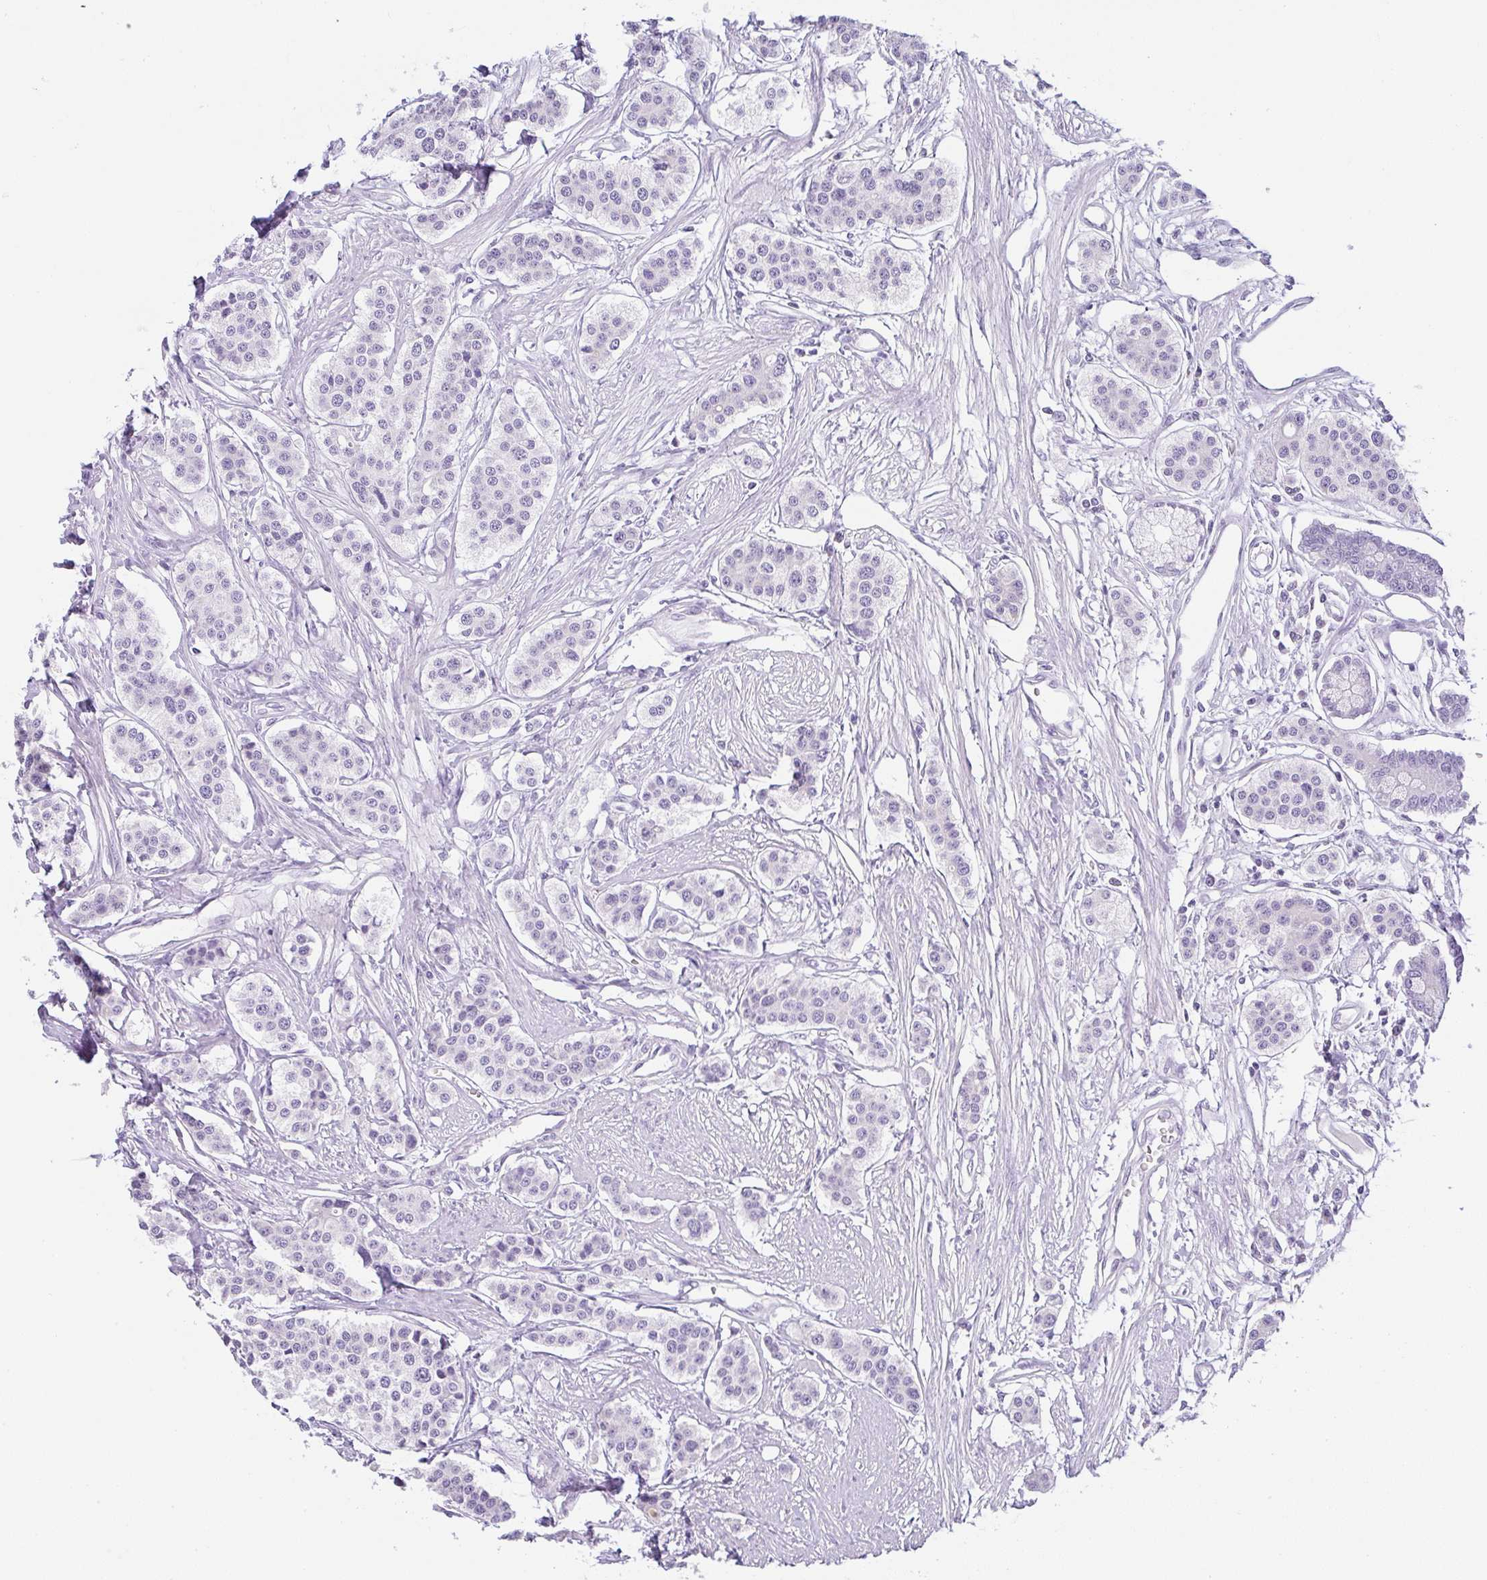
{"staining": {"intensity": "negative", "quantity": "none", "location": "none"}, "tissue": "carcinoid", "cell_type": "Tumor cells", "image_type": "cancer", "snomed": [{"axis": "morphology", "description": "Carcinoid, malignant, NOS"}, {"axis": "topography", "description": "Small intestine"}], "caption": "There is no significant staining in tumor cells of carcinoid.", "gene": "LPAR4", "patient": {"sex": "male", "age": 60}}